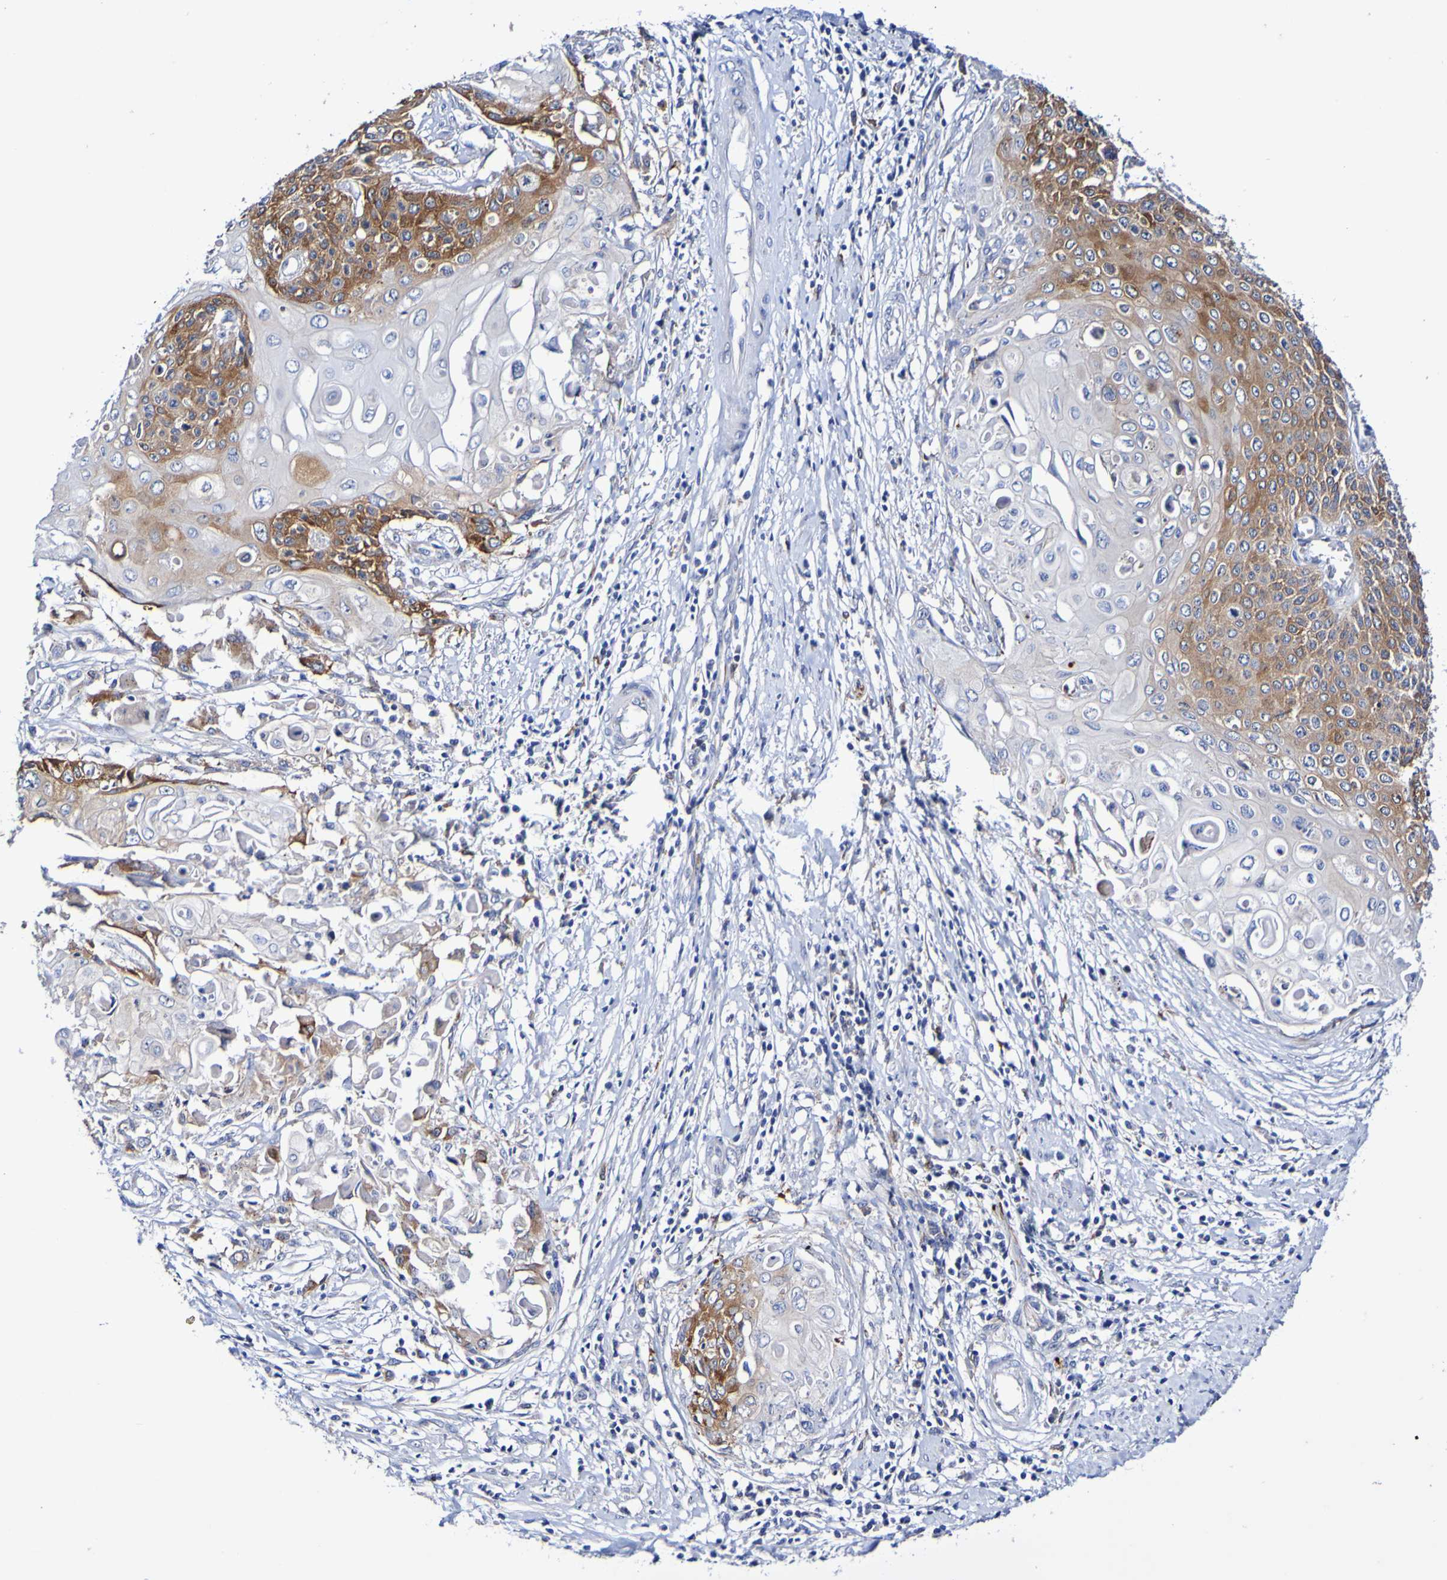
{"staining": {"intensity": "moderate", "quantity": "25%-75%", "location": "cytoplasmic/membranous"}, "tissue": "cervical cancer", "cell_type": "Tumor cells", "image_type": "cancer", "snomed": [{"axis": "morphology", "description": "Squamous cell carcinoma, NOS"}, {"axis": "topography", "description": "Cervix"}], "caption": "The photomicrograph exhibits immunohistochemical staining of cervical squamous cell carcinoma. There is moderate cytoplasmic/membranous positivity is seen in approximately 25%-75% of tumor cells. The staining is performed using DAB brown chromogen to label protein expression. The nuclei are counter-stained blue using hematoxylin.", "gene": "SEZ6", "patient": {"sex": "female", "age": 39}}